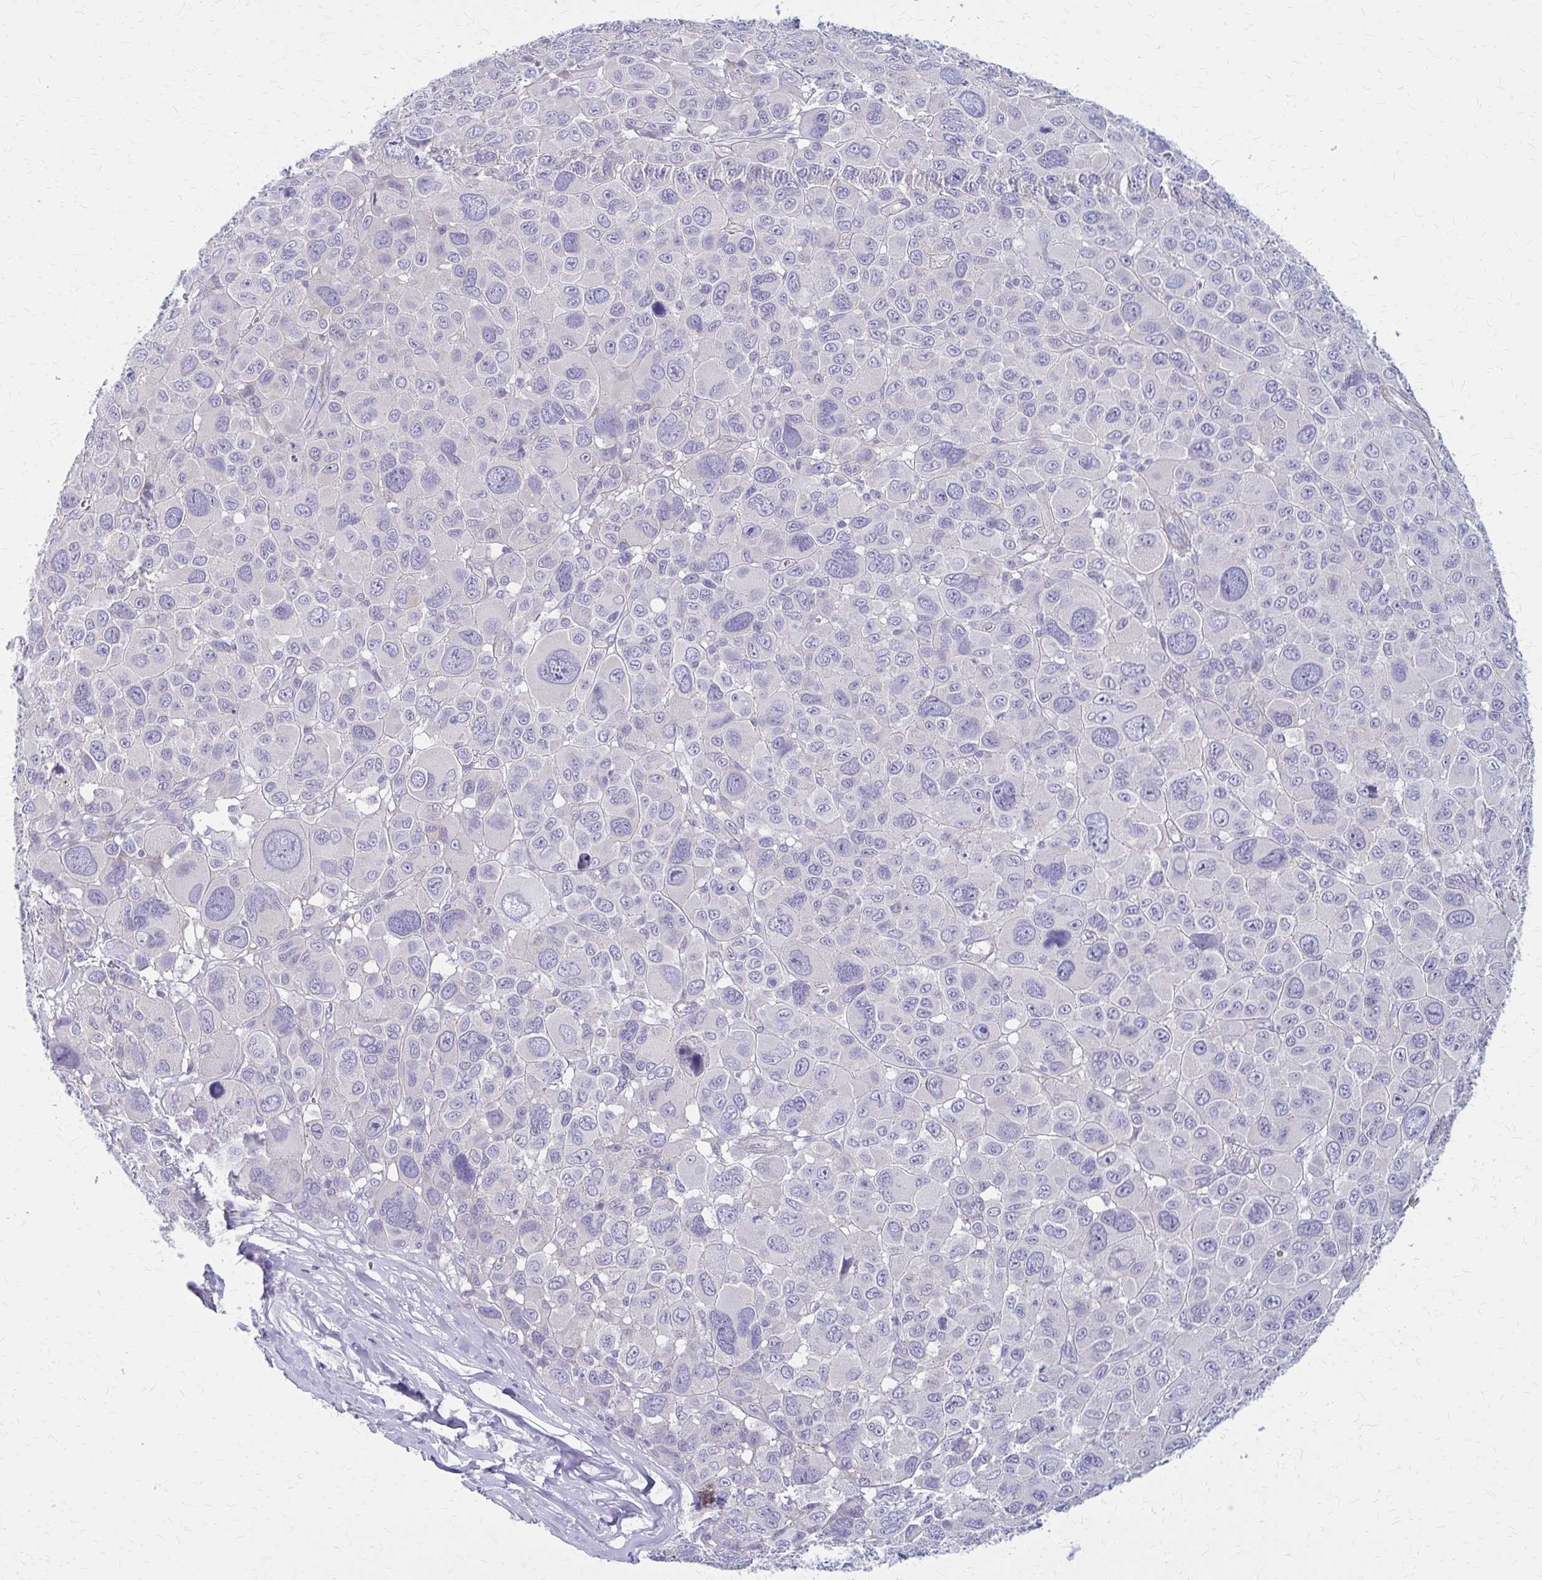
{"staining": {"intensity": "negative", "quantity": "none", "location": "none"}, "tissue": "melanoma", "cell_type": "Tumor cells", "image_type": "cancer", "snomed": [{"axis": "morphology", "description": "Malignant melanoma, NOS"}, {"axis": "topography", "description": "Skin"}], "caption": "This photomicrograph is of malignant melanoma stained with IHC to label a protein in brown with the nuclei are counter-stained blue. There is no positivity in tumor cells.", "gene": "GLYATL2", "patient": {"sex": "female", "age": 66}}